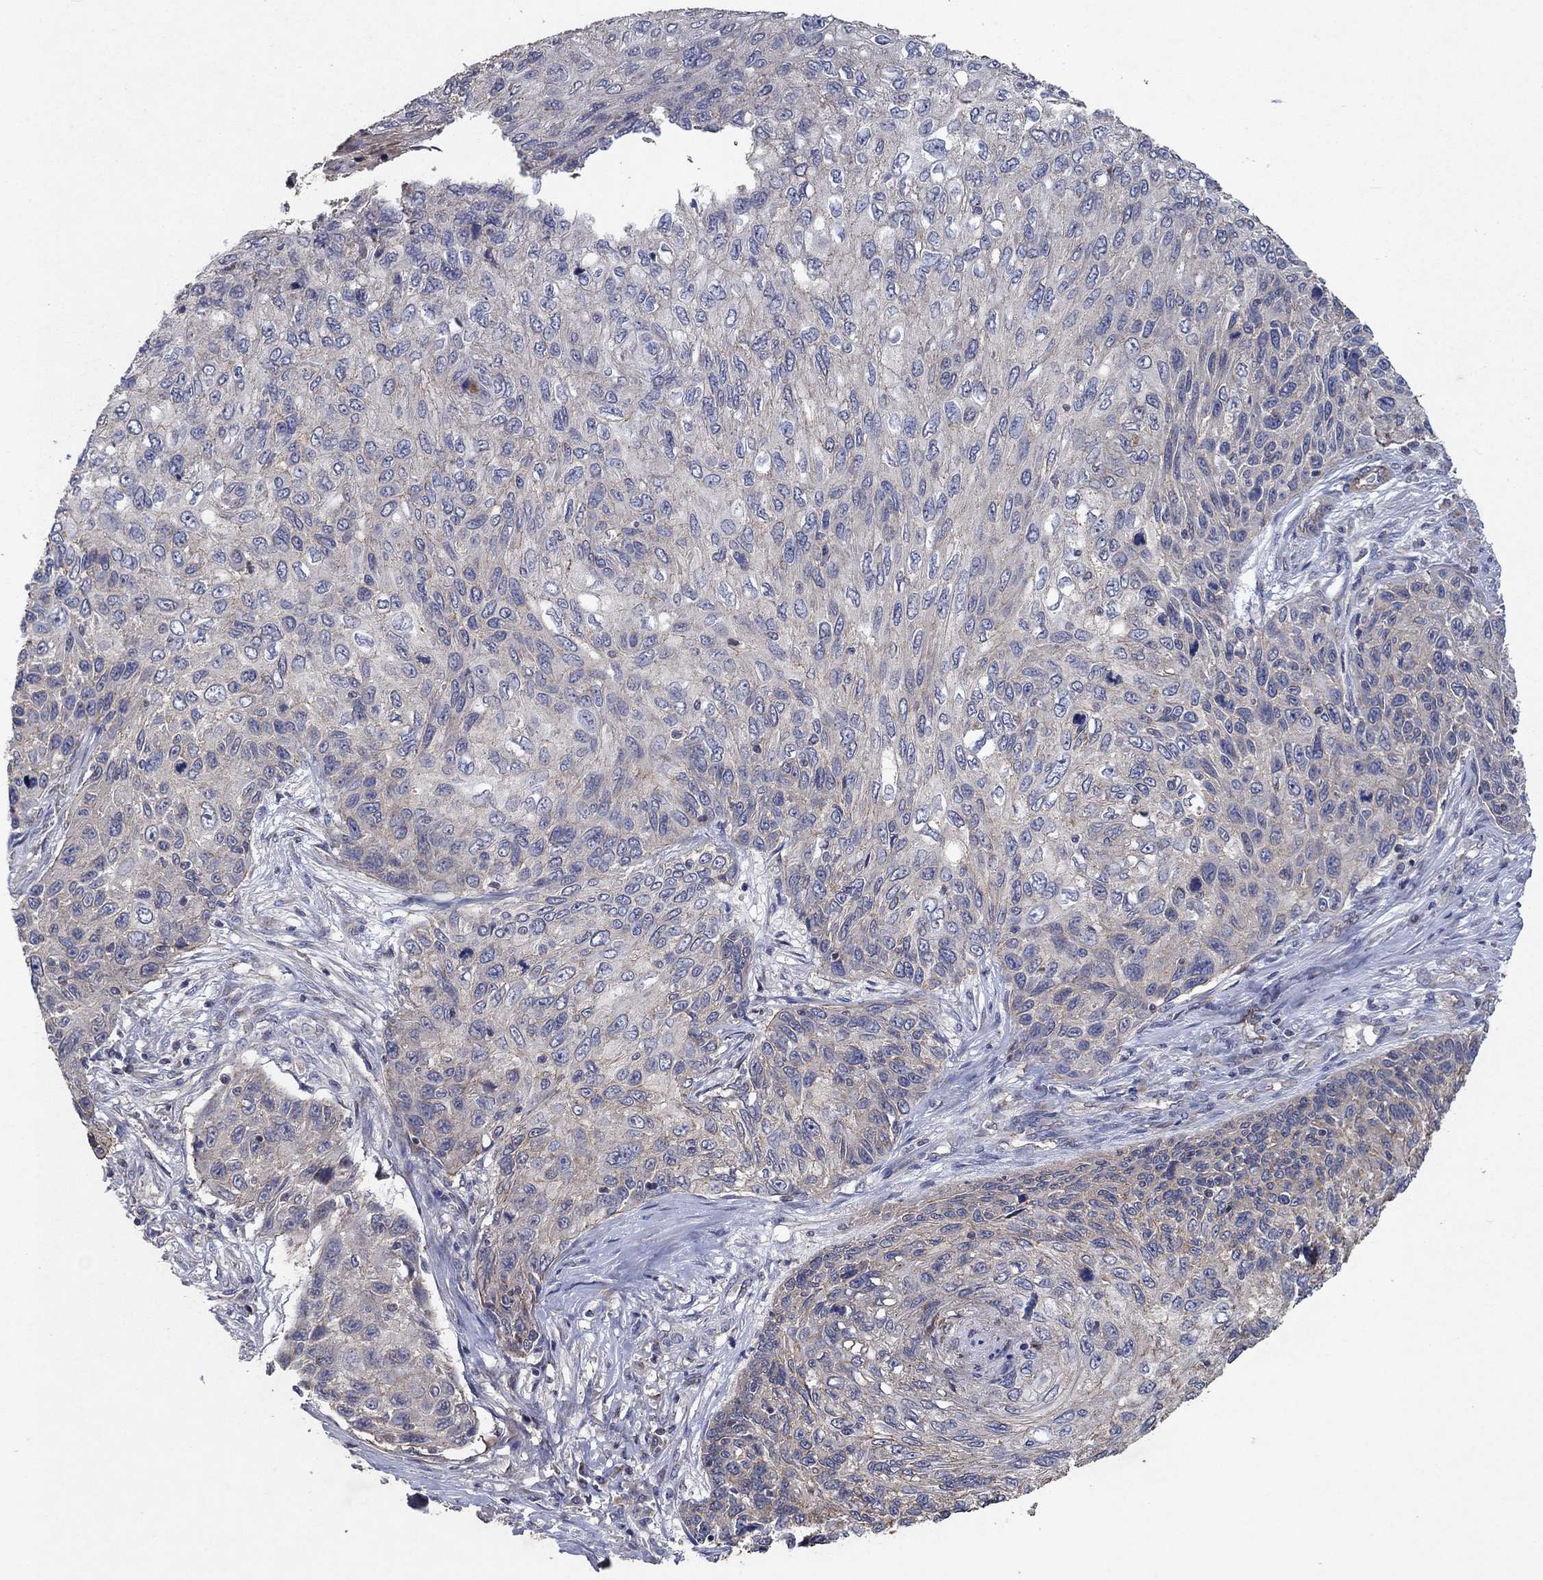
{"staining": {"intensity": "weak", "quantity": "25%-75%", "location": "cytoplasmic/membranous"}, "tissue": "skin cancer", "cell_type": "Tumor cells", "image_type": "cancer", "snomed": [{"axis": "morphology", "description": "Squamous cell carcinoma, NOS"}, {"axis": "topography", "description": "Skin"}], "caption": "Skin cancer was stained to show a protein in brown. There is low levels of weak cytoplasmic/membranous staining in approximately 25%-75% of tumor cells.", "gene": "FRG1", "patient": {"sex": "male", "age": 92}}